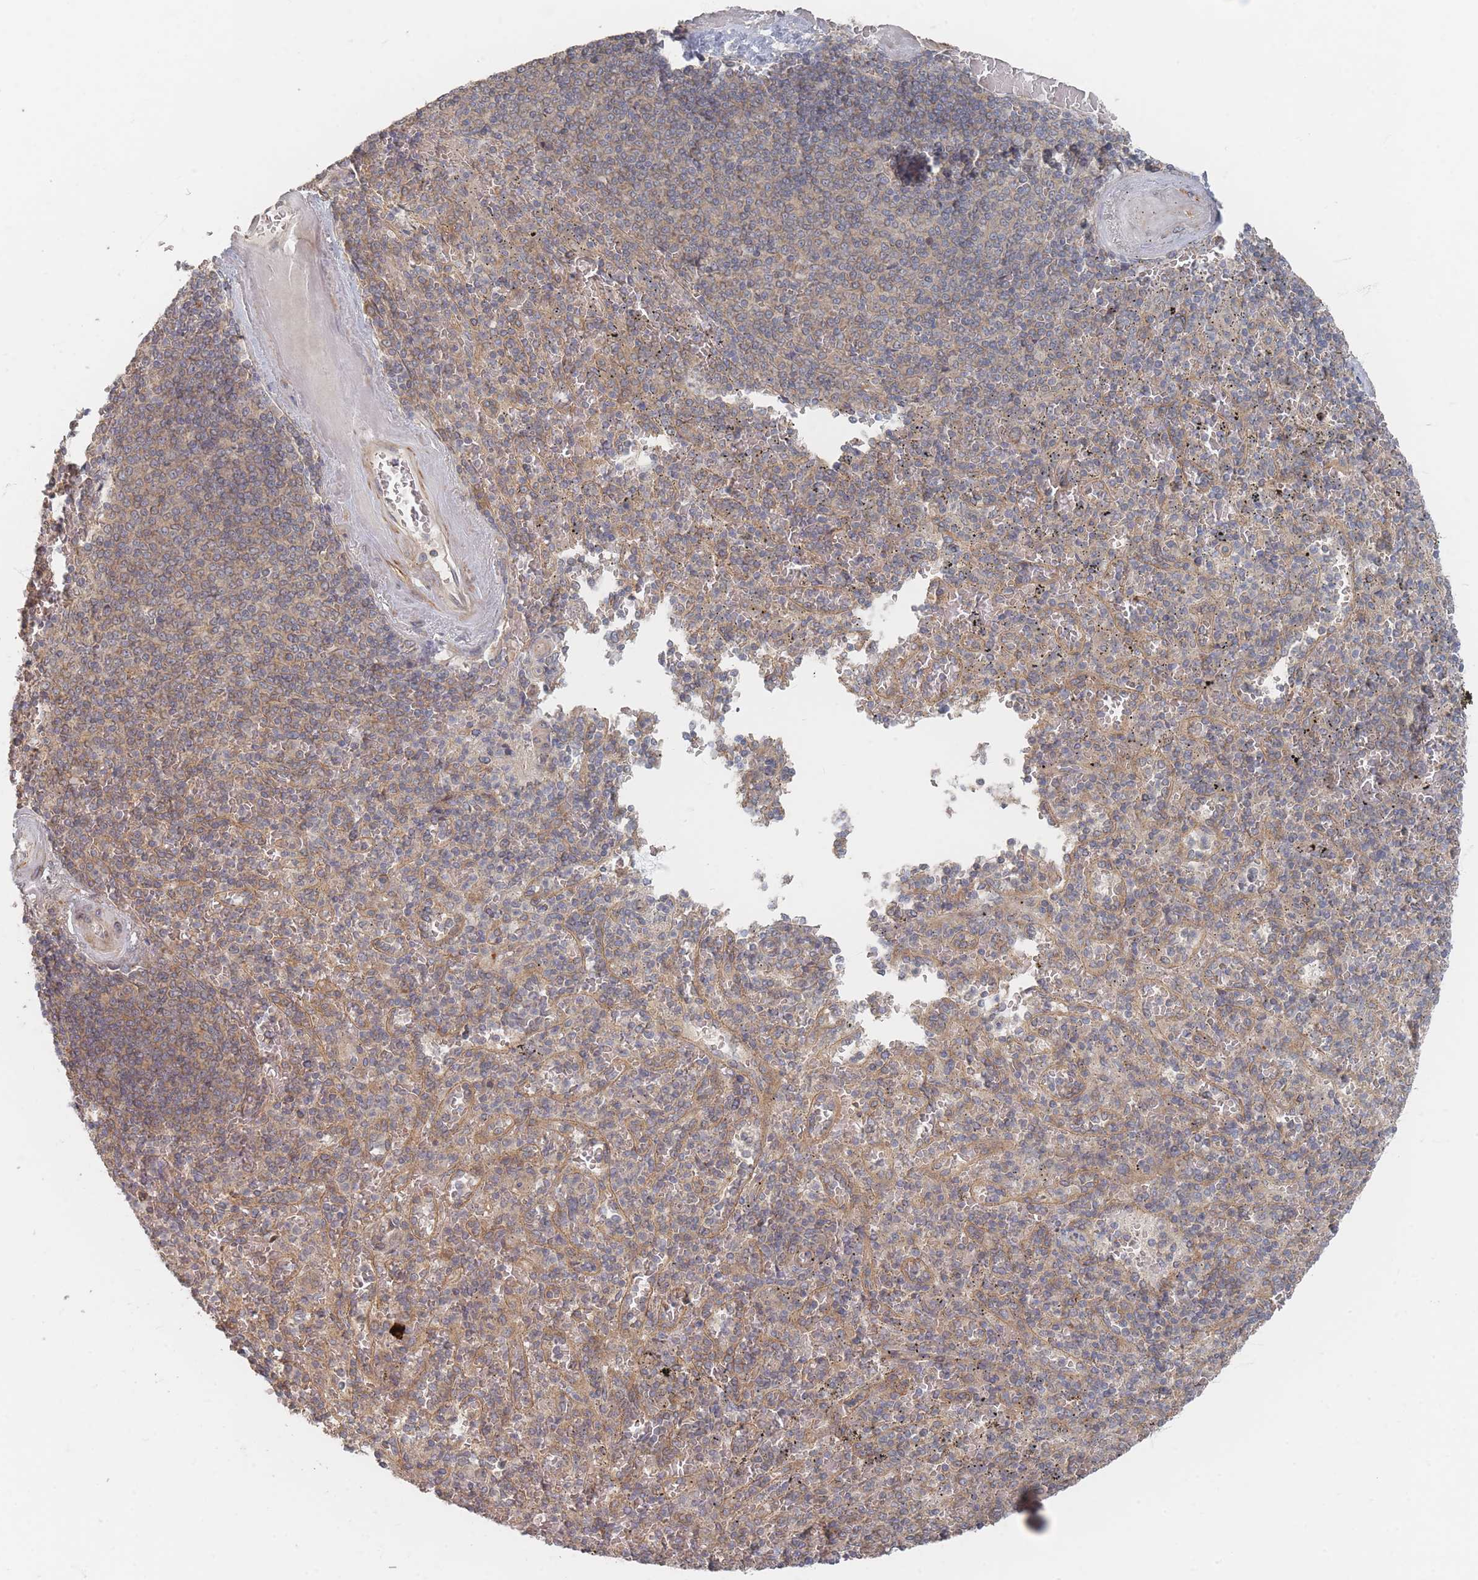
{"staining": {"intensity": "moderate", "quantity": "25%-75%", "location": "cytoplasmic/membranous"}, "tissue": "spleen", "cell_type": "Cells in red pulp", "image_type": "normal", "snomed": [{"axis": "morphology", "description": "Normal tissue, NOS"}, {"axis": "topography", "description": "Spleen"}], "caption": "About 25%-75% of cells in red pulp in unremarkable spleen exhibit moderate cytoplasmic/membranous protein expression as visualized by brown immunohistochemical staining.", "gene": "GLE1", "patient": {"sex": "male", "age": 82}}